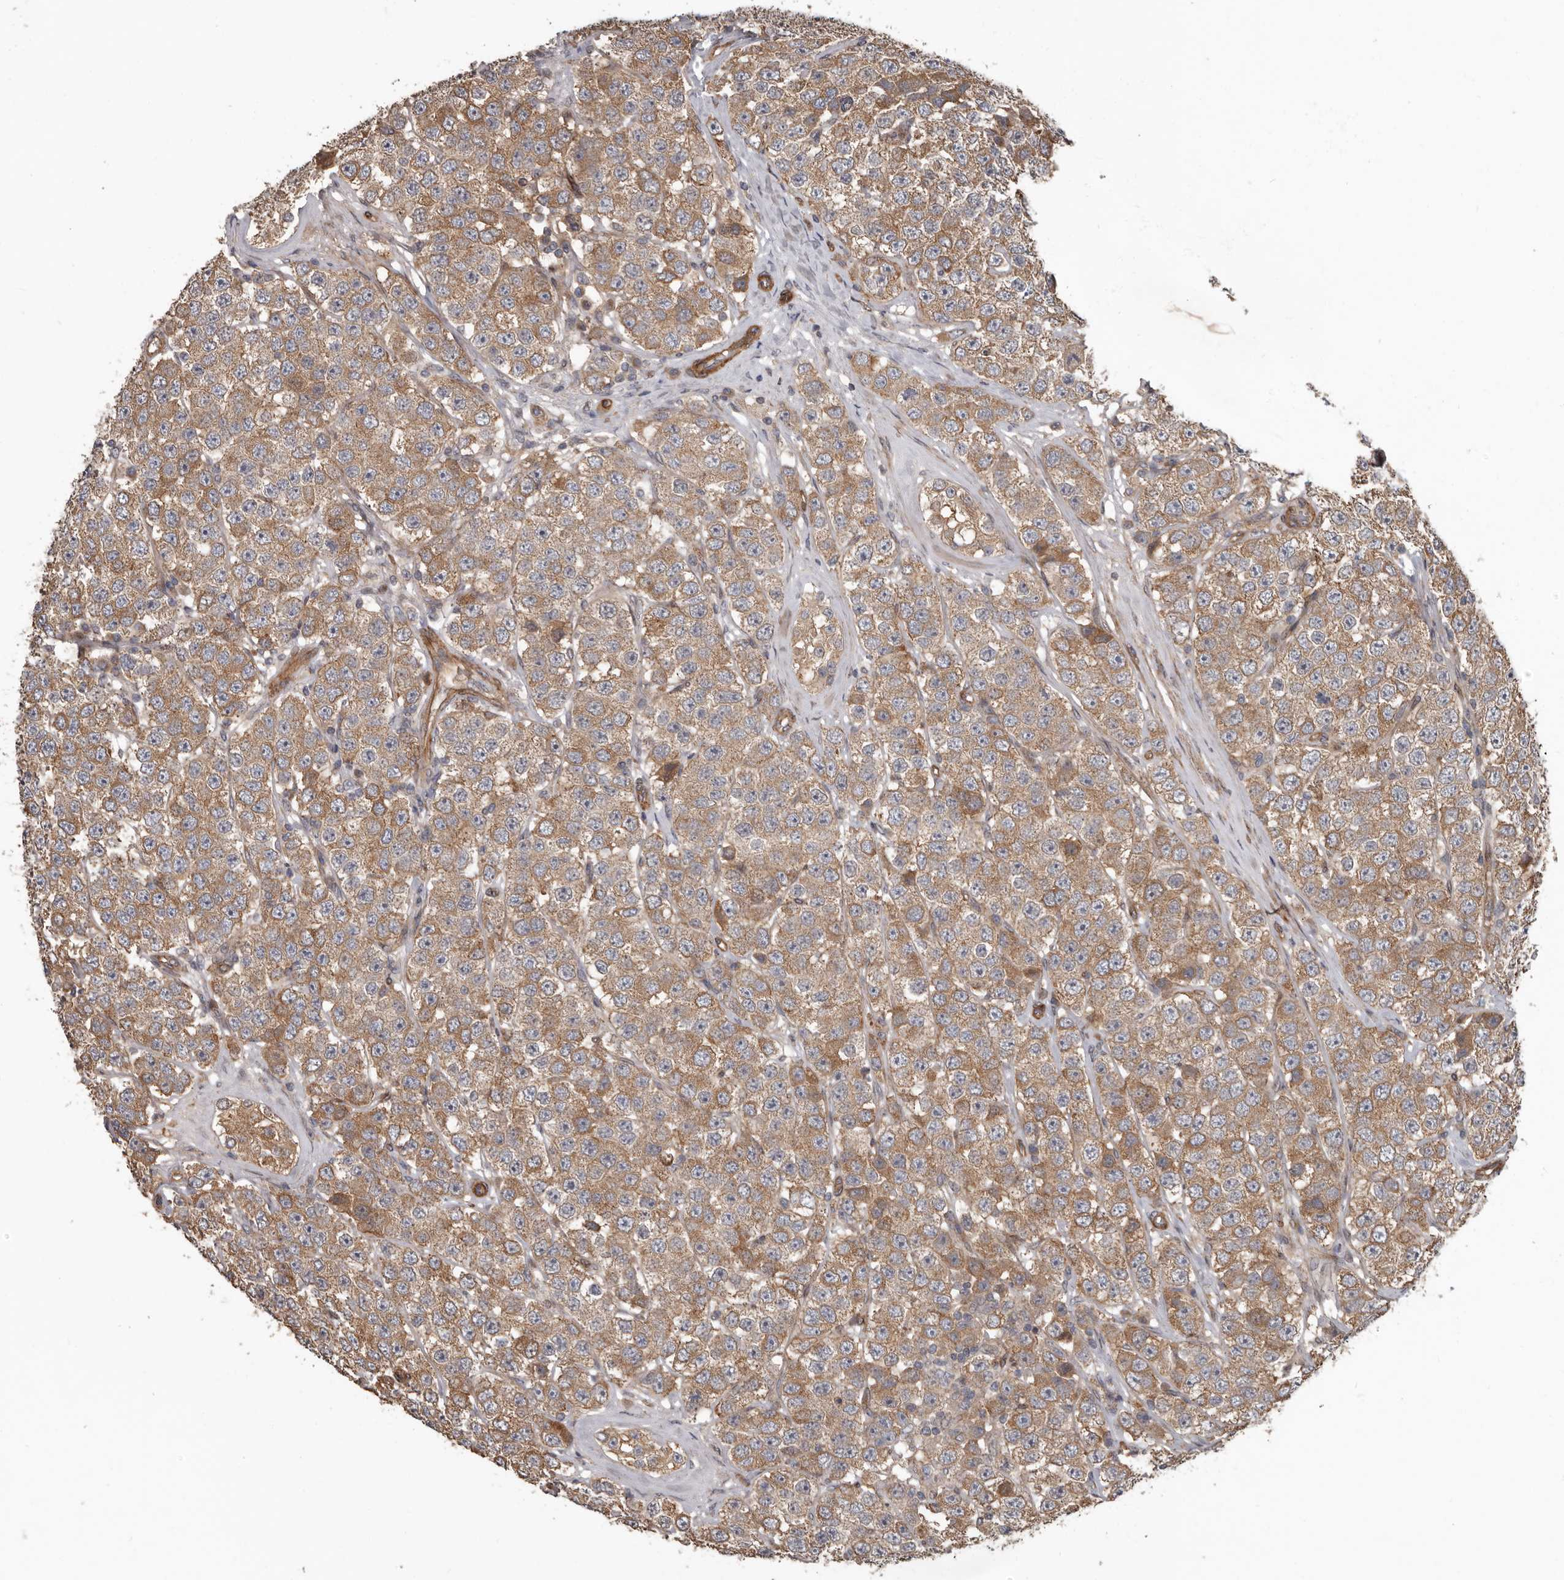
{"staining": {"intensity": "moderate", "quantity": ">75%", "location": "cytoplasmic/membranous"}, "tissue": "testis cancer", "cell_type": "Tumor cells", "image_type": "cancer", "snomed": [{"axis": "morphology", "description": "Seminoma, NOS"}, {"axis": "topography", "description": "Testis"}], "caption": "Testis seminoma stained with immunohistochemistry displays moderate cytoplasmic/membranous expression in approximately >75% of tumor cells.", "gene": "ARHGEF5", "patient": {"sex": "male", "age": 28}}